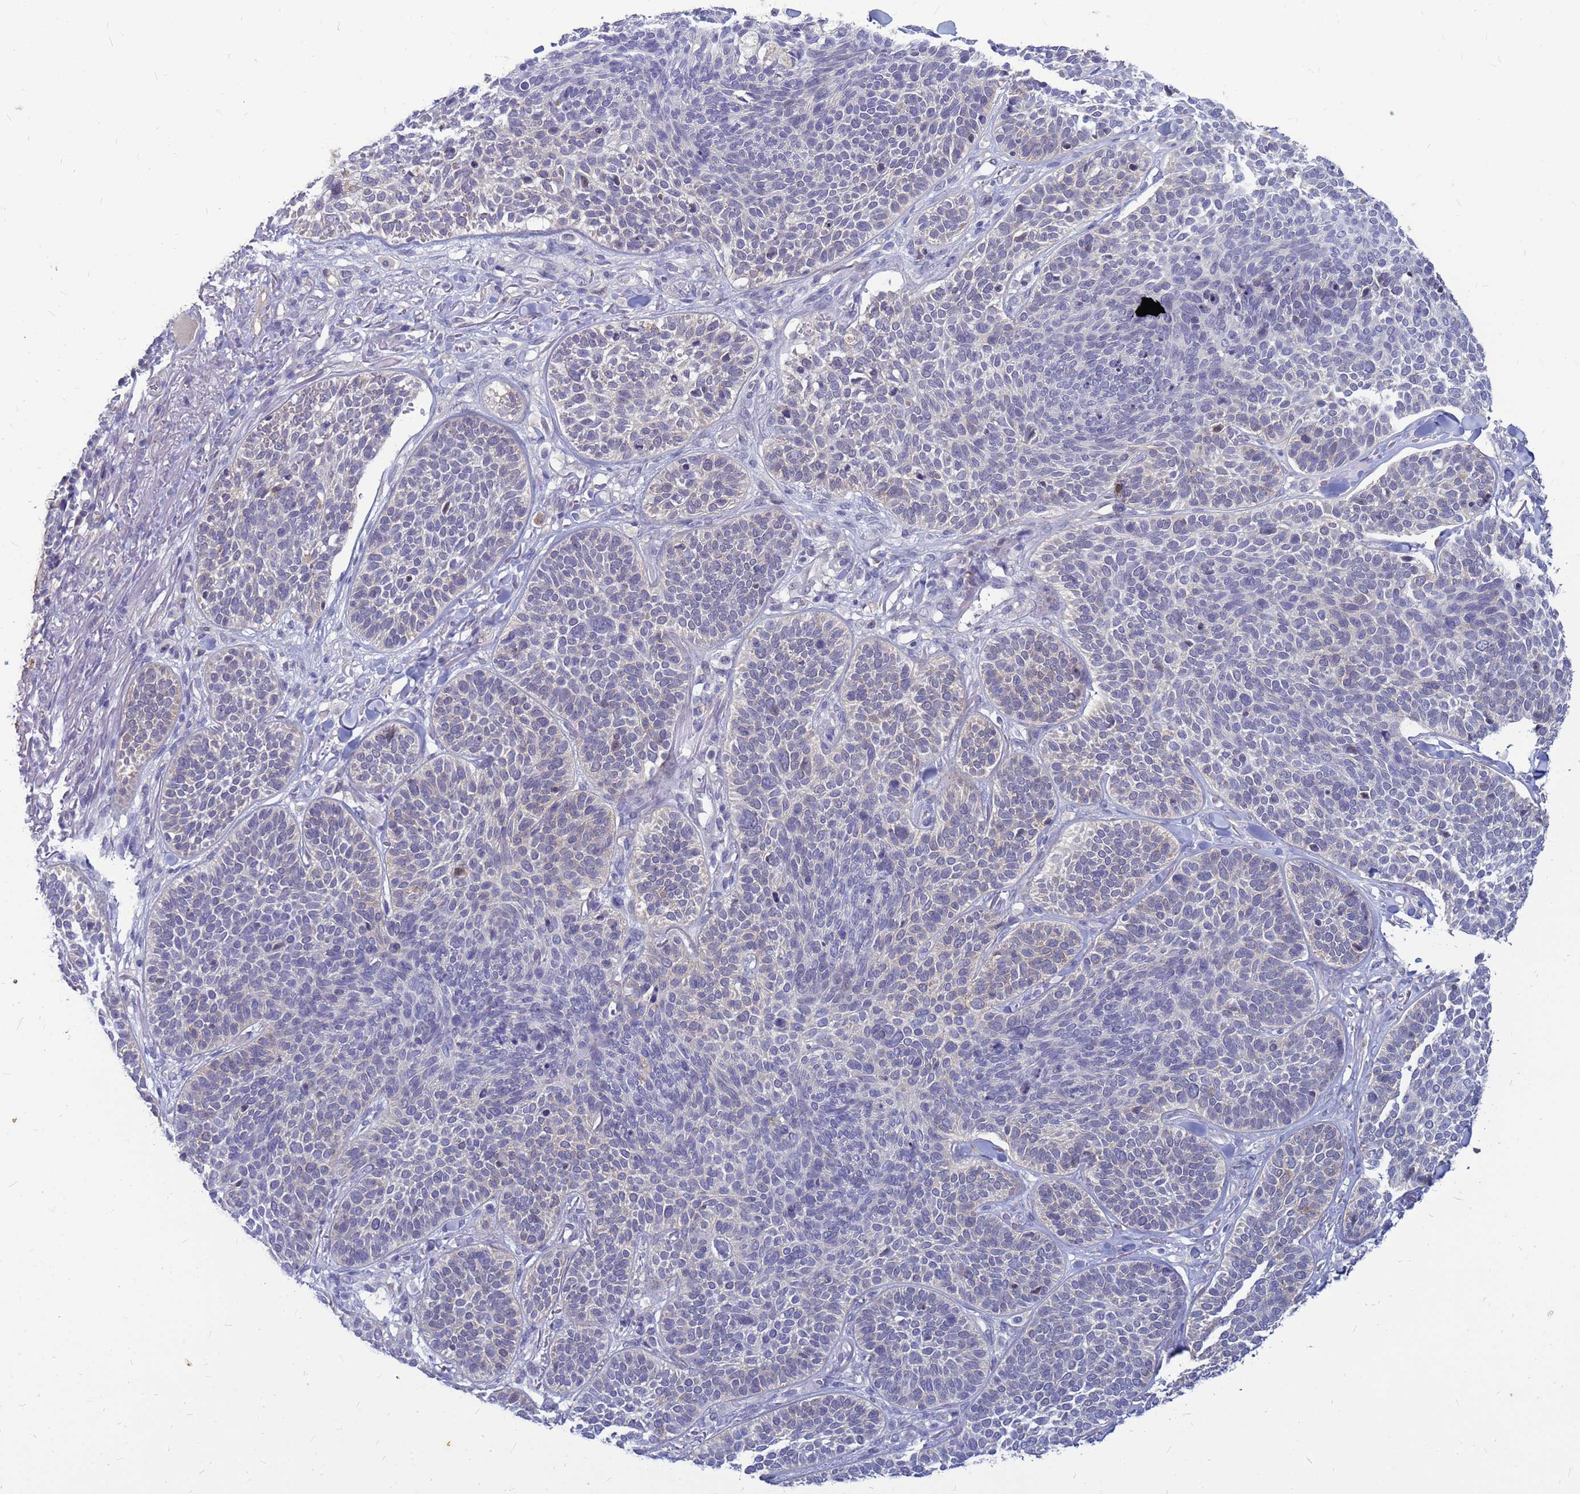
{"staining": {"intensity": "negative", "quantity": "none", "location": "none"}, "tissue": "skin cancer", "cell_type": "Tumor cells", "image_type": "cancer", "snomed": [{"axis": "morphology", "description": "Basal cell carcinoma"}, {"axis": "topography", "description": "Skin"}], "caption": "Basal cell carcinoma (skin) stained for a protein using IHC shows no expression tumor cells.", "gene": "SRGAP3", "patient": {"sex": "male", "age": 85}}